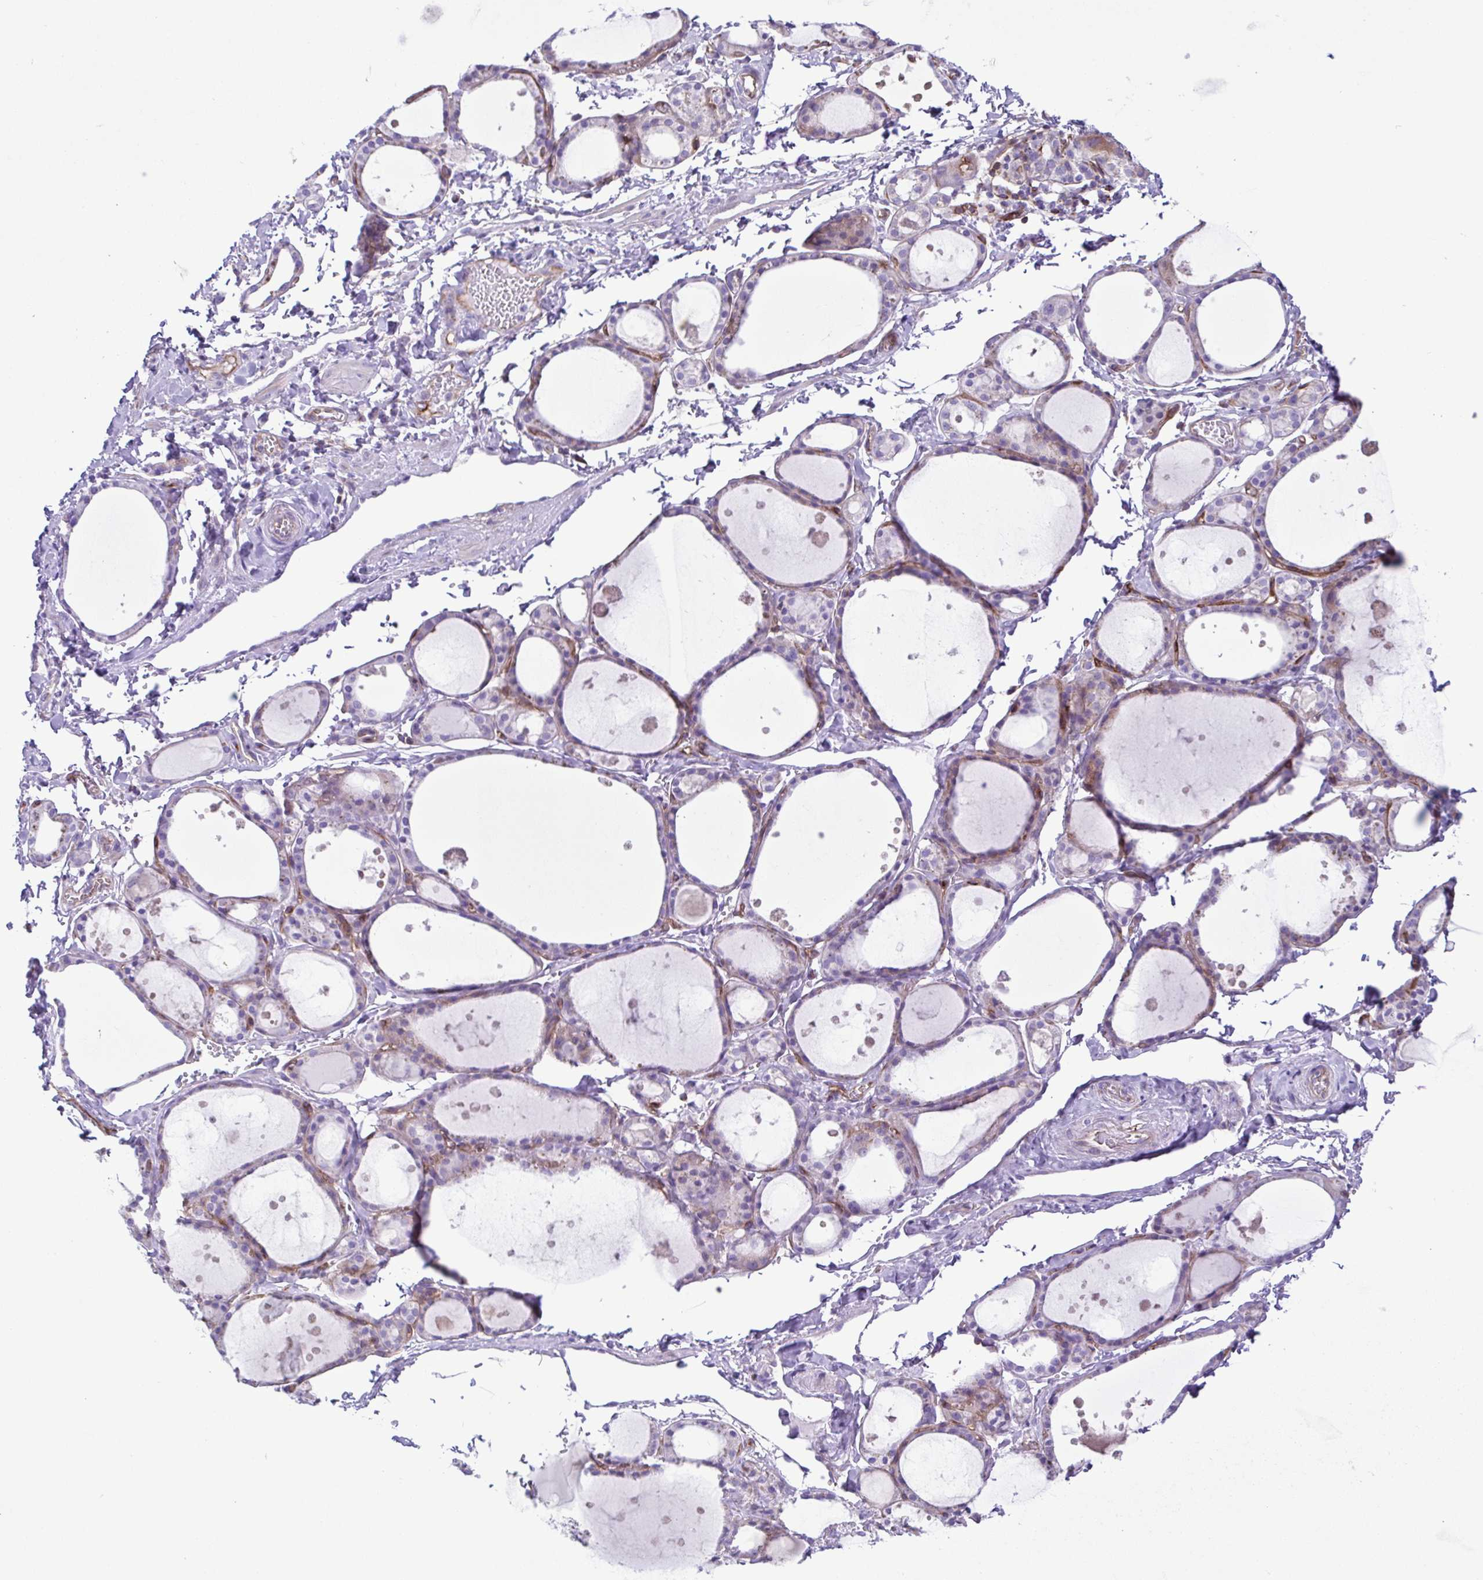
{"staining": {"intensity": "weak", "quantity": "<25%", "location": "cytoplasmic/membranous"}, "tissue": "thyroid gland", "cell_type": "Glandular cells", "image_type": "normal", "snomed": [{"axis": "morphology", "description": "Normal tissue, NOS"}, {"axis": "topography", "description": "Thyroid gland"}], "caption": "Immunohistochemistry image of benign human thyroid gland stained for a protein (brown), which shows no staining in glandular cells.", "gene": "FLT1", "patient": {"sex": "male", "age": 68}}